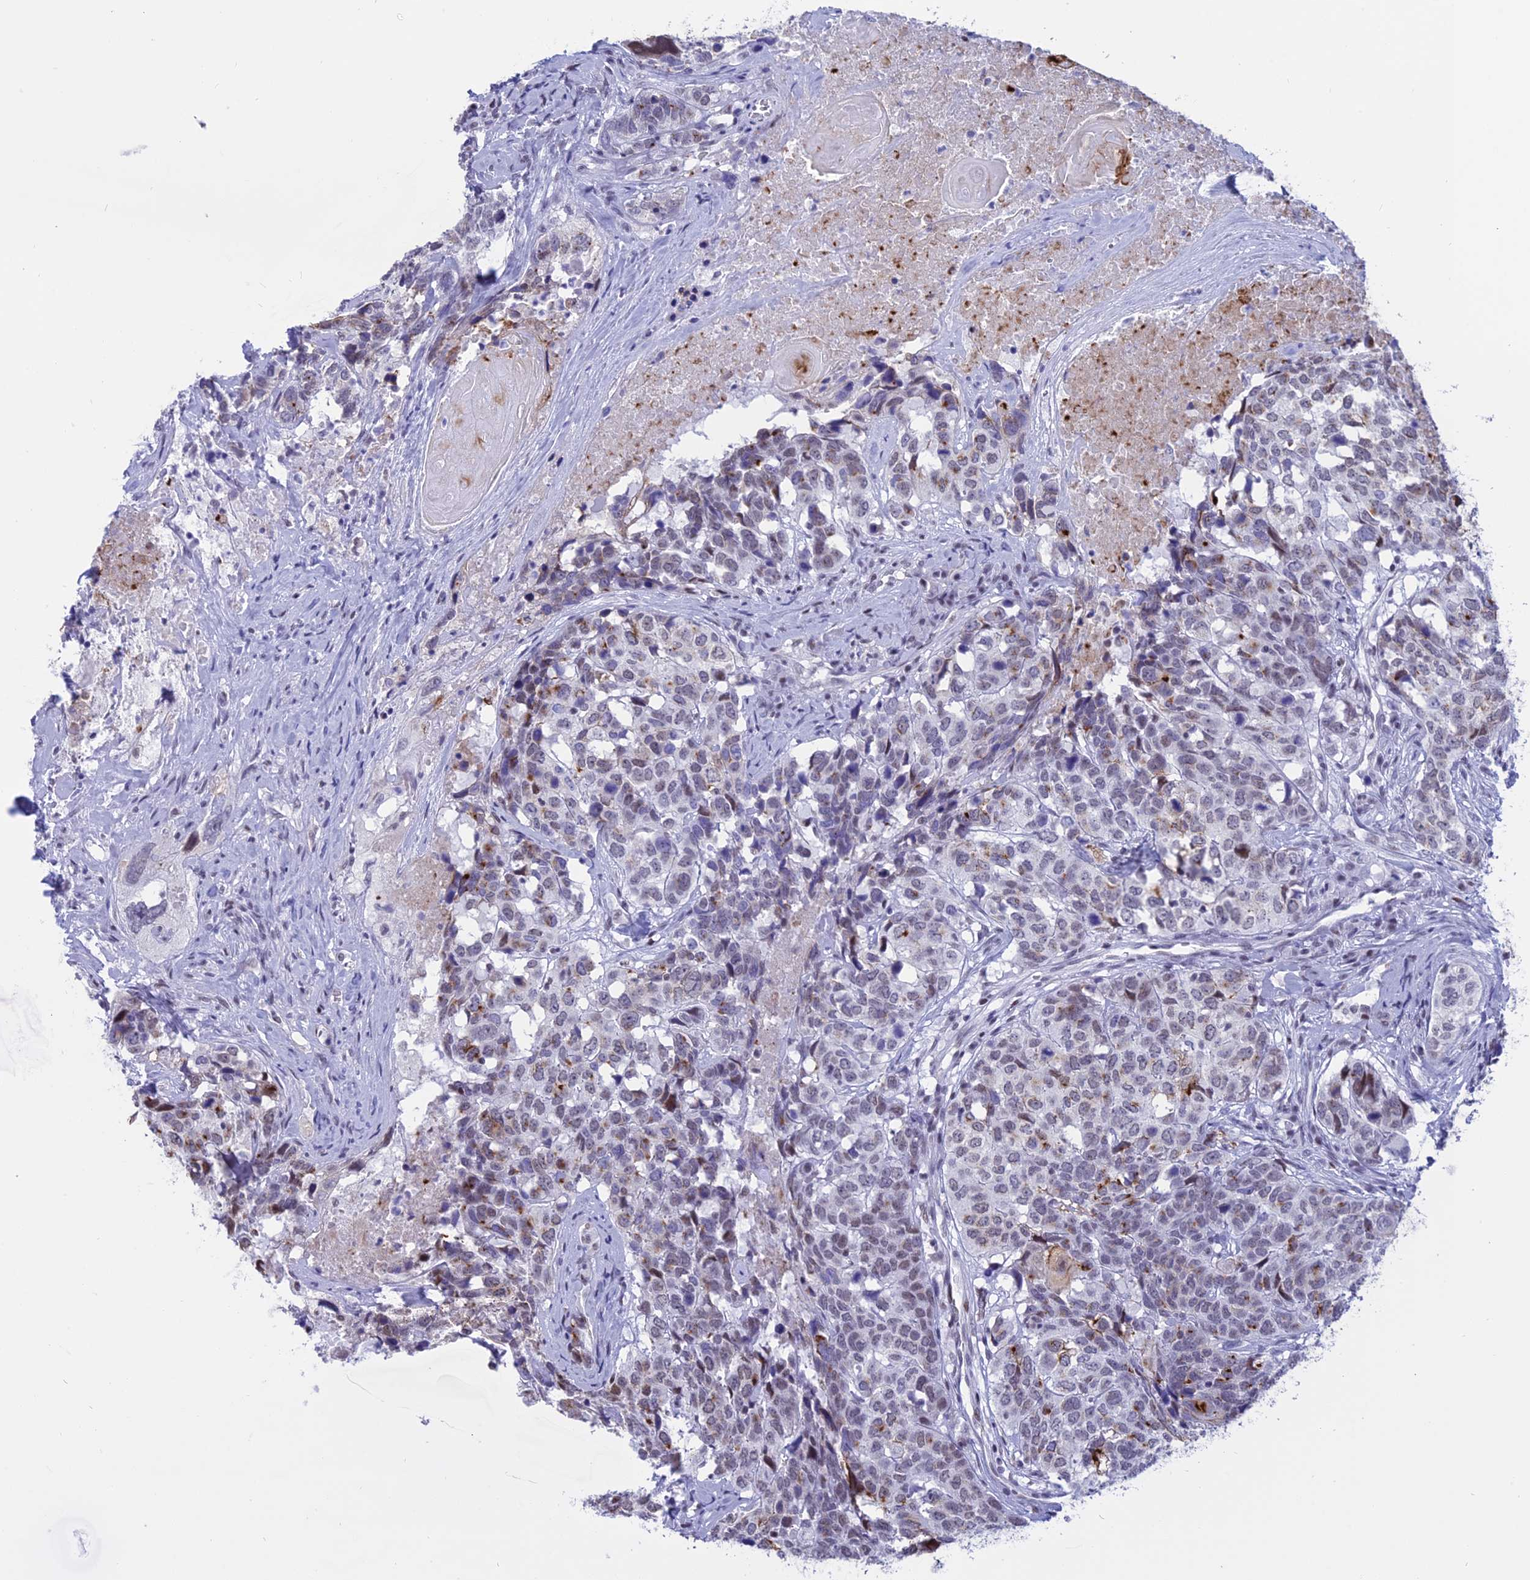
{"staining": {"intensity": "moderate", "quantity": "<25%", "location": "cytoplasmic/membranous"}, "tissue": "head and neck cancer", "cell_type": "Tumor cells", "image_type": "cancer", "snomed": [{"axis": "morphology", "description": "Squamous cell carcinoma, NOS"}, {"axis": "topography", "description": "Head-Neck"}], "caption": "High-magnification brightfield microscopy of head and neck cancer stained with DAB (brown) and counterstained with hematoxylin (blue). tumor cells exhibit moderate cytoplasmic/membranous staining is seen in approximately<25% of cells.", "gene": "SPIRE2", "patient": {"sex": "male", "age": 66}}